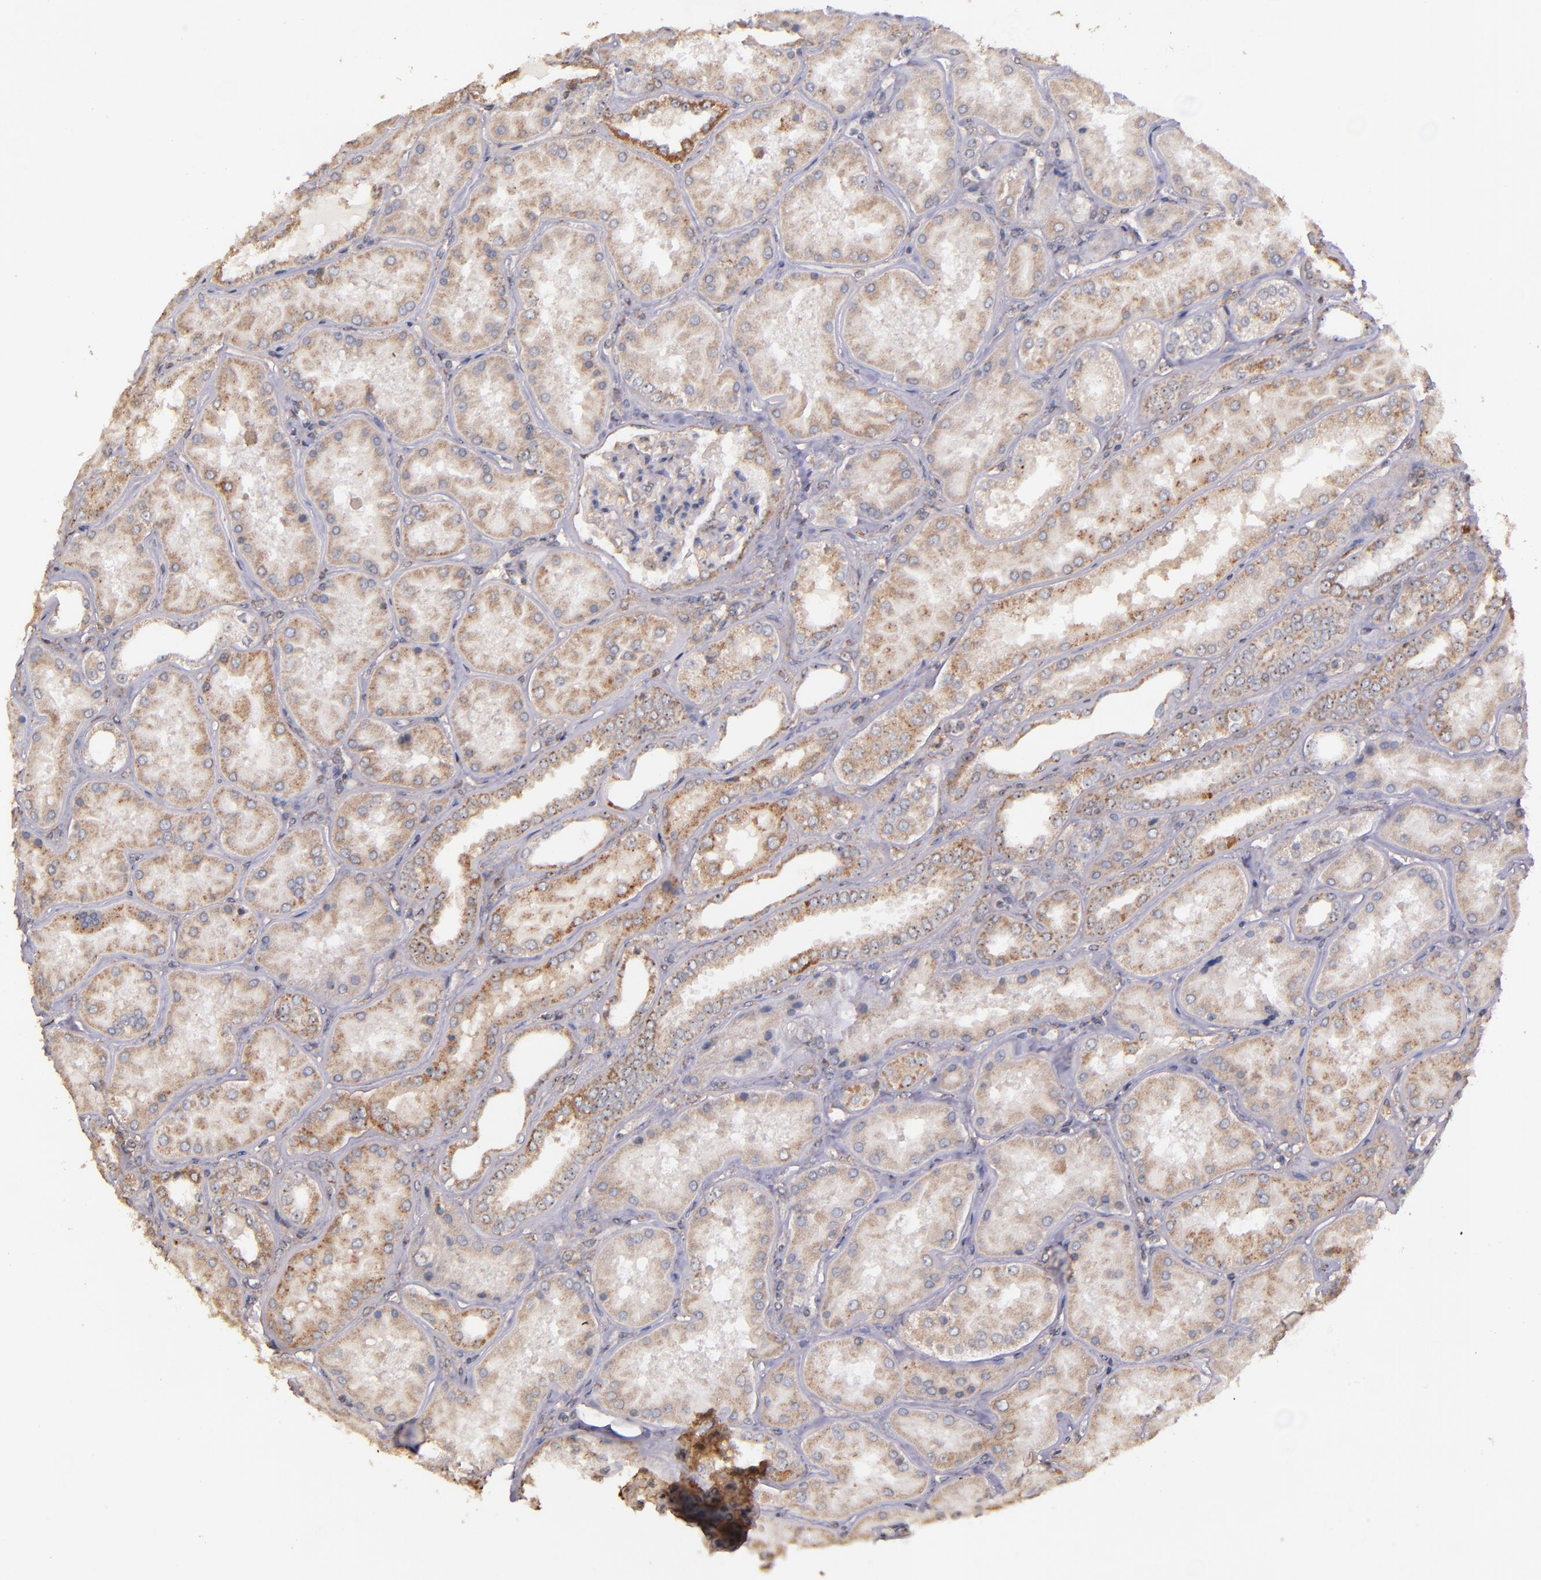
{"staining": {"intensity": "negative", "quantity": "none", "location": "none"}, "tissue": "kidney", "cell_type": "Cells in glomeruli", "image_type": "normal", "snomed": [{"axis": "morphology", "description": "Normal tissue, NOS"}, {"axis": "topography", "description": "Kidney"}], "caption": "Human kidney stained for a protein using immunohistochemistry exhibits no staining in cells in glomeruli.", "gene": "SHC1", "patient": {"sex": "female", "age": 56}}